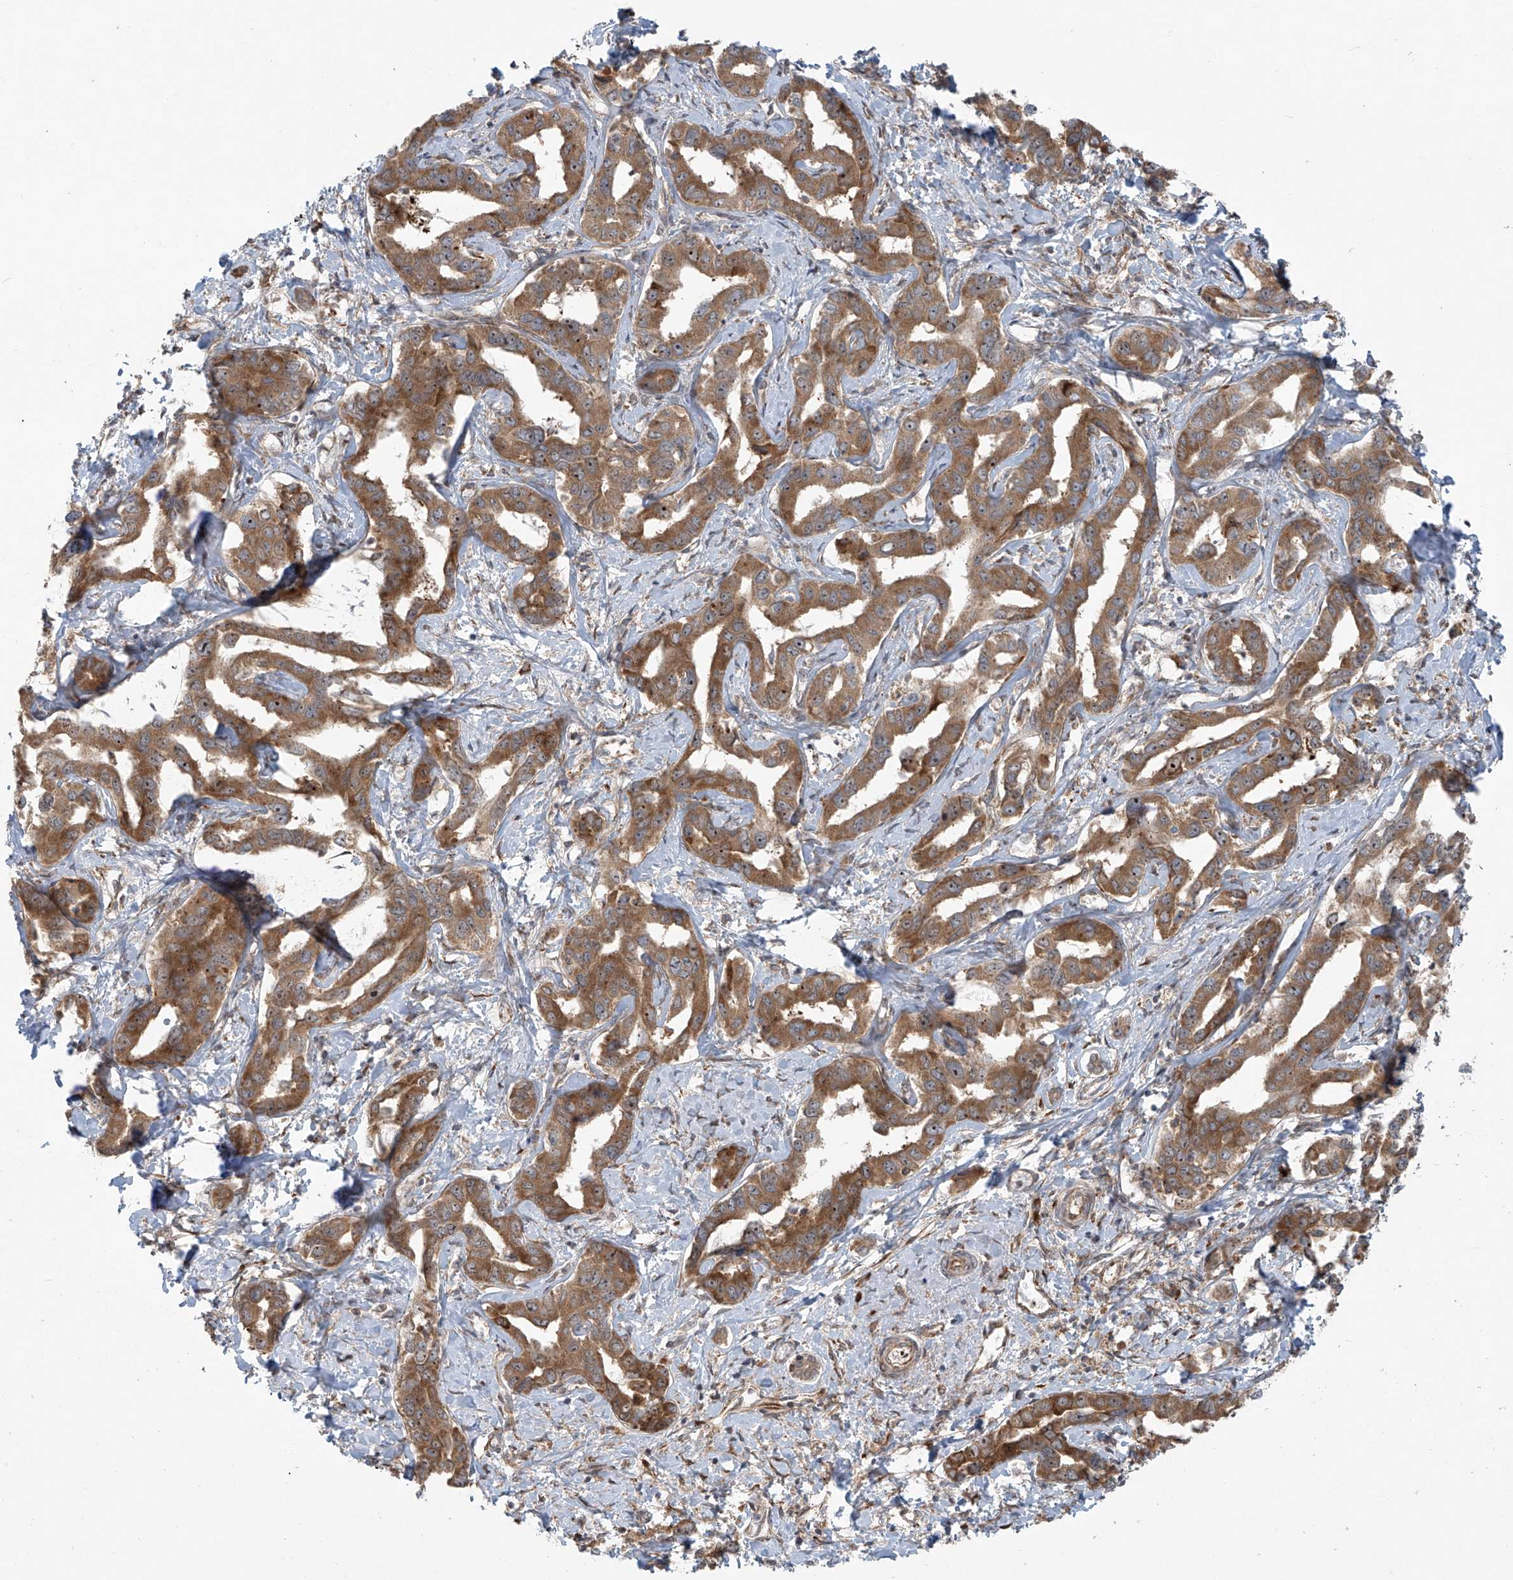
{"staining": {"intensity": "moderate", "quantity": ">75%", "location": "cytoplasmic/membranous"}, "tissue": "liver cancer", "cell_type": "Tumor cells", "image_type": "cancer", "snomed": [{"axis": "morphology", "description": "Cholangiocarcinoma"}, {"axis": "topography", "description": "Liver"}], "caption": "IHC photomicrograph of neoplastic tissue: liver cancer (cholangiocarcinoma) stained using immunohistochemistry (IHC) reveals medium levels of moderate protein expression localized specifically in the cytoplasmic/membranous of tumor cells, appearing as a cytoplasmic/membranous brown color.", "gene": "KATNIP", "patient": {"sex": "male", "age": 59}}